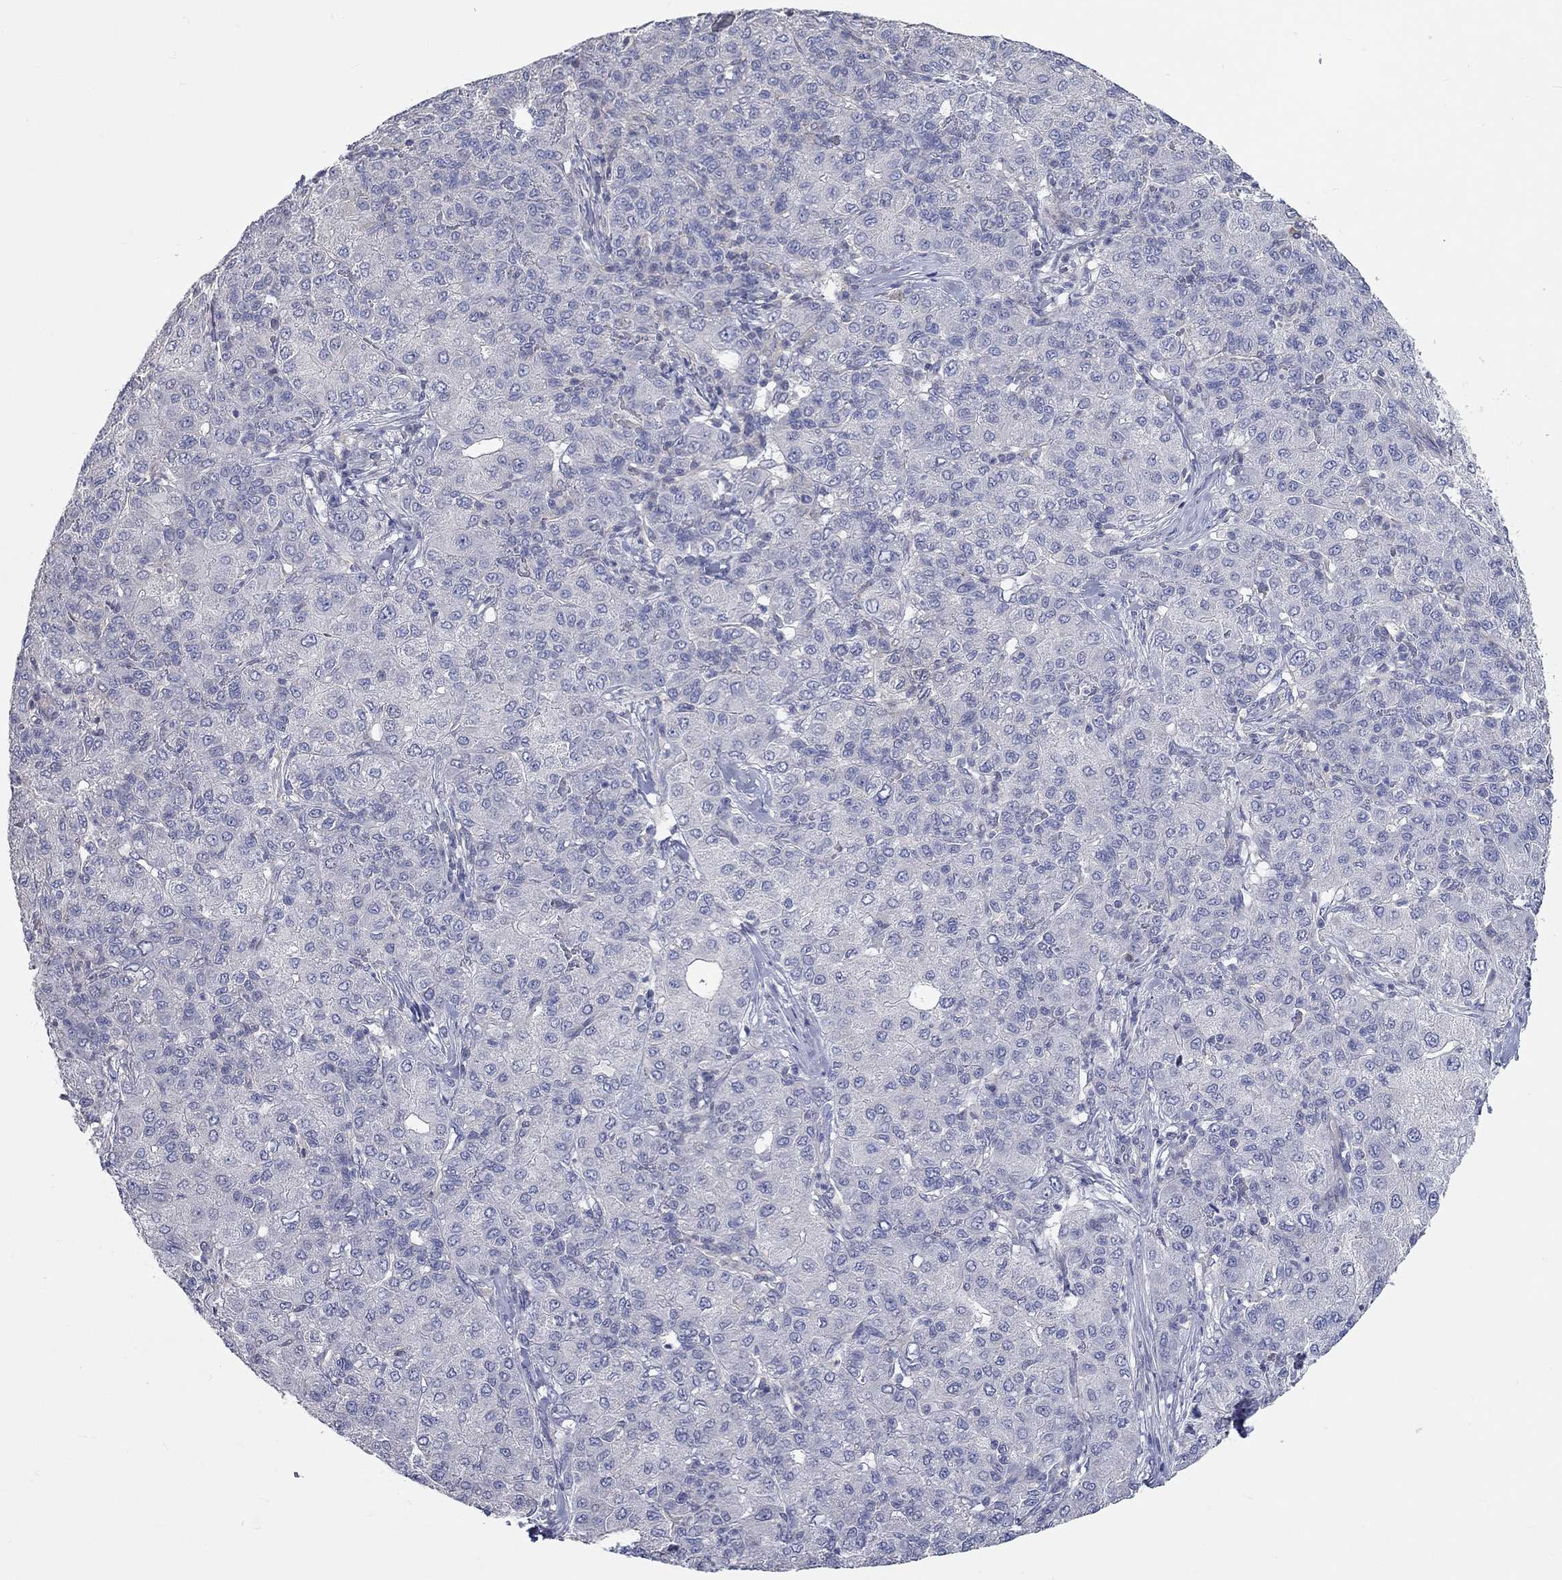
{"staining": {"intensity": "negative", "quantity": "none", "location": "none"}, "tissue": "liver cancer", "cell_type": "Tumor cells", "image_type": "cancer", "snomed": [{"axis": "morphology", "description": "Carcinoma, Hepatocellular, NOS"}, {"axis": "topography", "description": "Liver"}], "caption": "Image shows no significant protein positivity in tumor cells of liver cancer.", "gene": "PCDHGA10", "patient": {"sex": "male", "age": 65}}